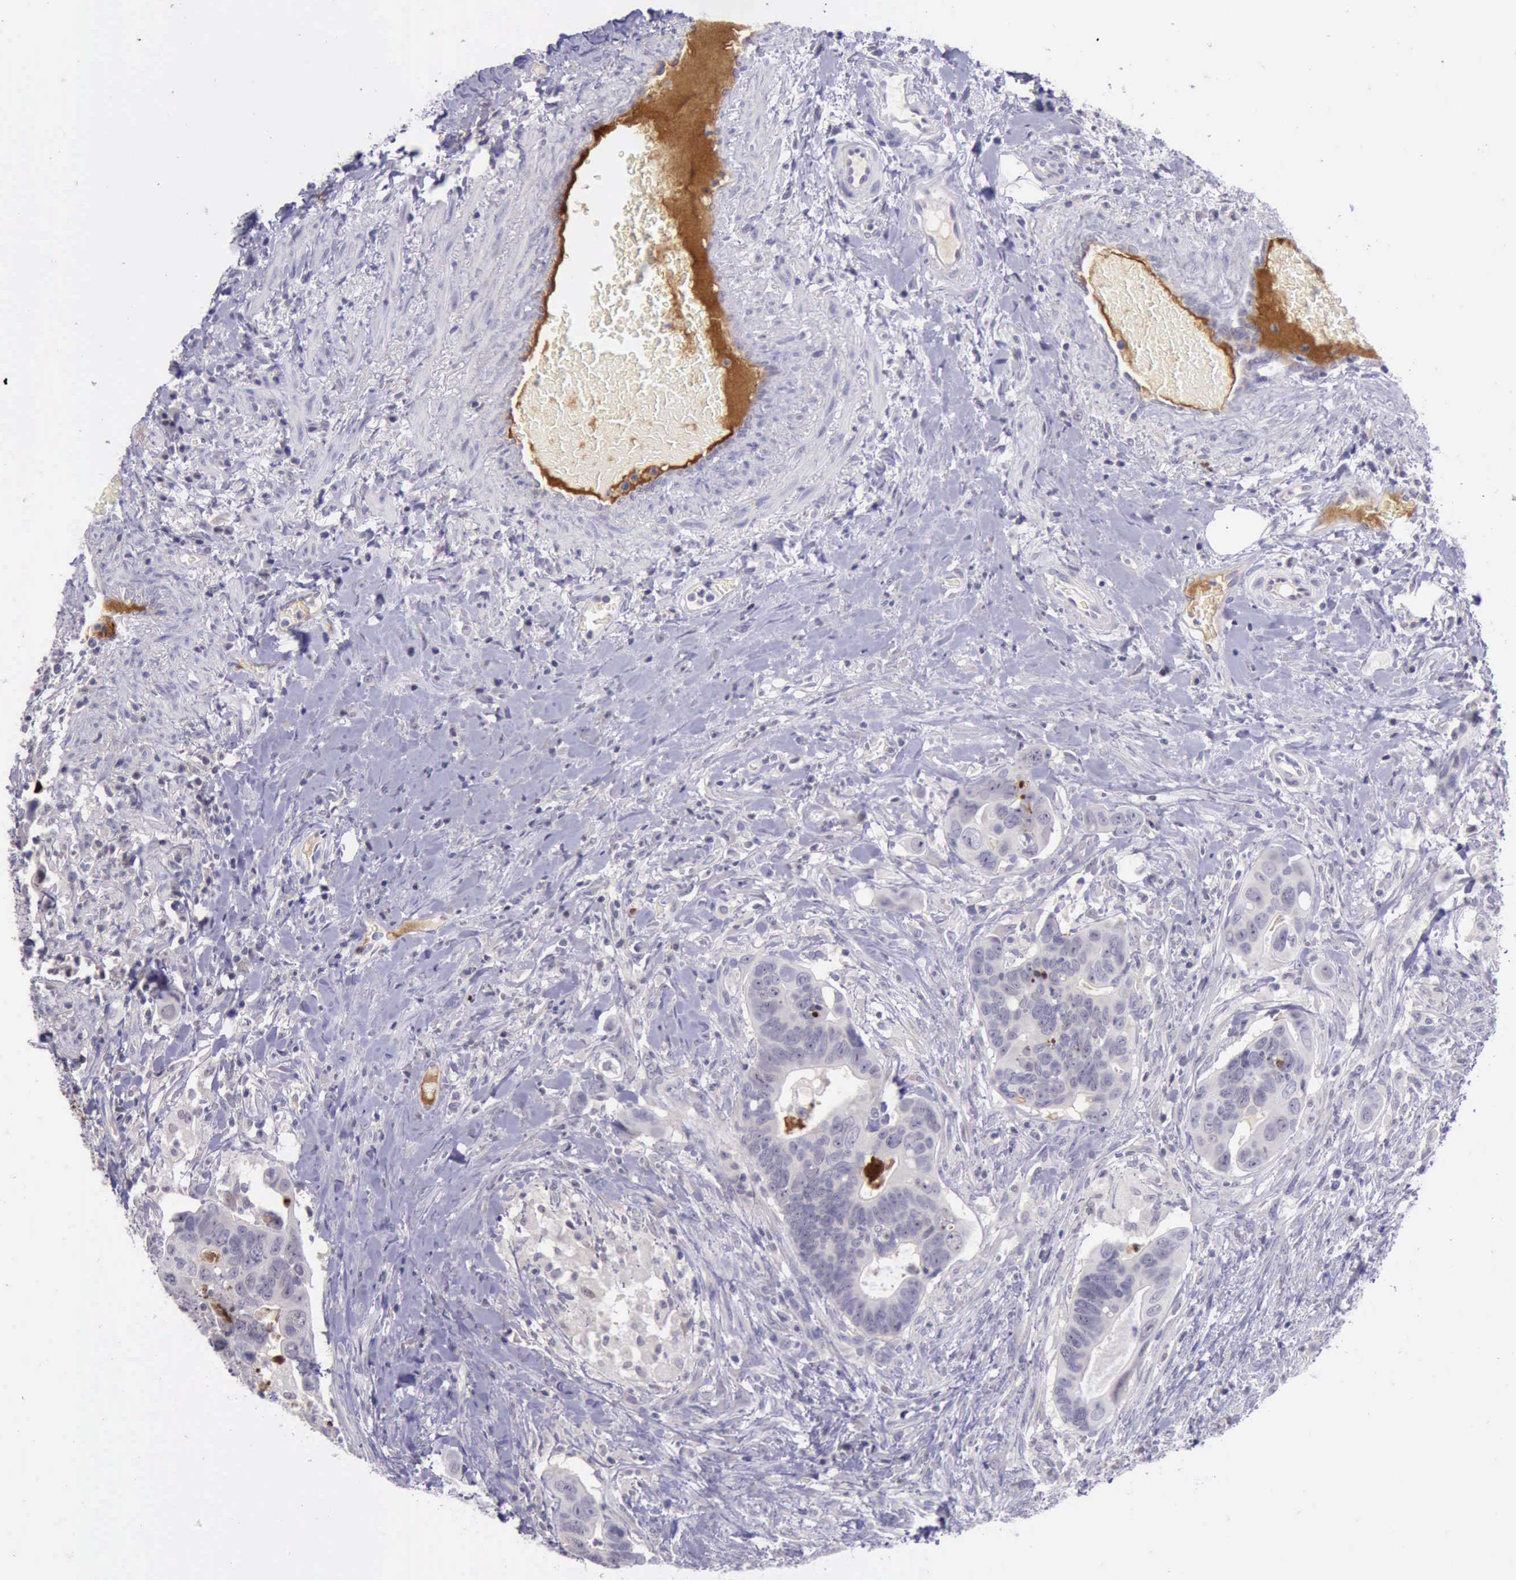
{"staining": {"intensity": "strong", "quantity": "<25%", "location": "nuclear"}, "tissue": "colorectal cancer", "cell_type": "Tumor cells", "image_type": "cancer", "snomed": [{"axis": "morphology", "description": "Adenocarcinoma, NOS"}, {"axis": "topography", "description": "Rectum"}], "caption": "Protein staining displays strong nuclear positivity in approximately <25% of tumor cells in colorectal adenocarcinoma.", "gene": "PARP1", "patient": {"sex": "male", "age": 53}}